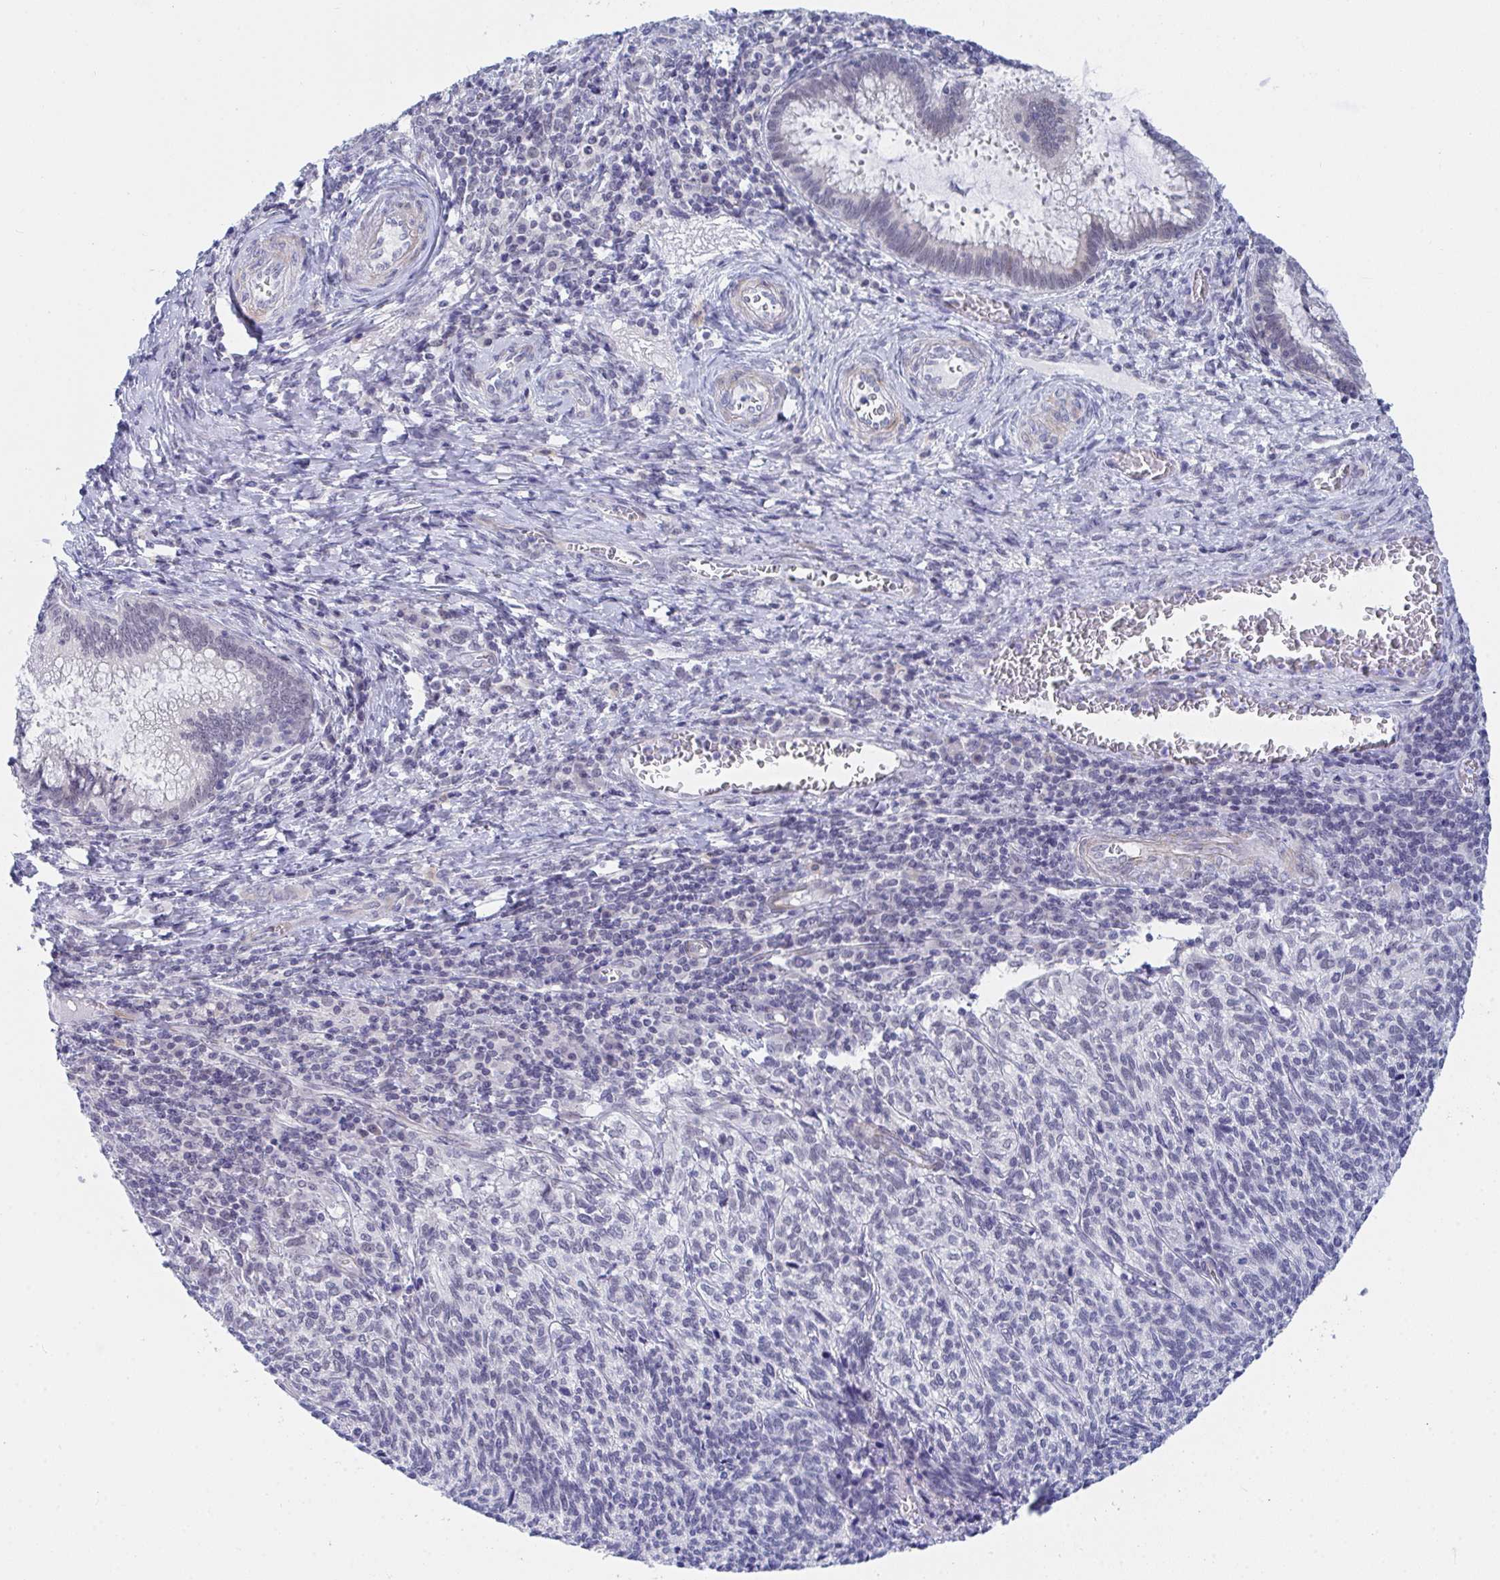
{"staining": {"intensity": "weak", "quantity": "<25%", "location": "nuclear"}, "tissue": "cervical cancer", "cell_type": "Tumor cells", "image_type": "cancer", "snomed": [{"axis": "morphology", "description": "Squamous cell carcinoma, NOS"}, {"axis": "topography", "description": "Cervix"}], "caption": "An image of human cervical cancer is negative for staining in tumor cells.", "gene": "DAOA", "patient": {"sex": "female", "age": 45}}